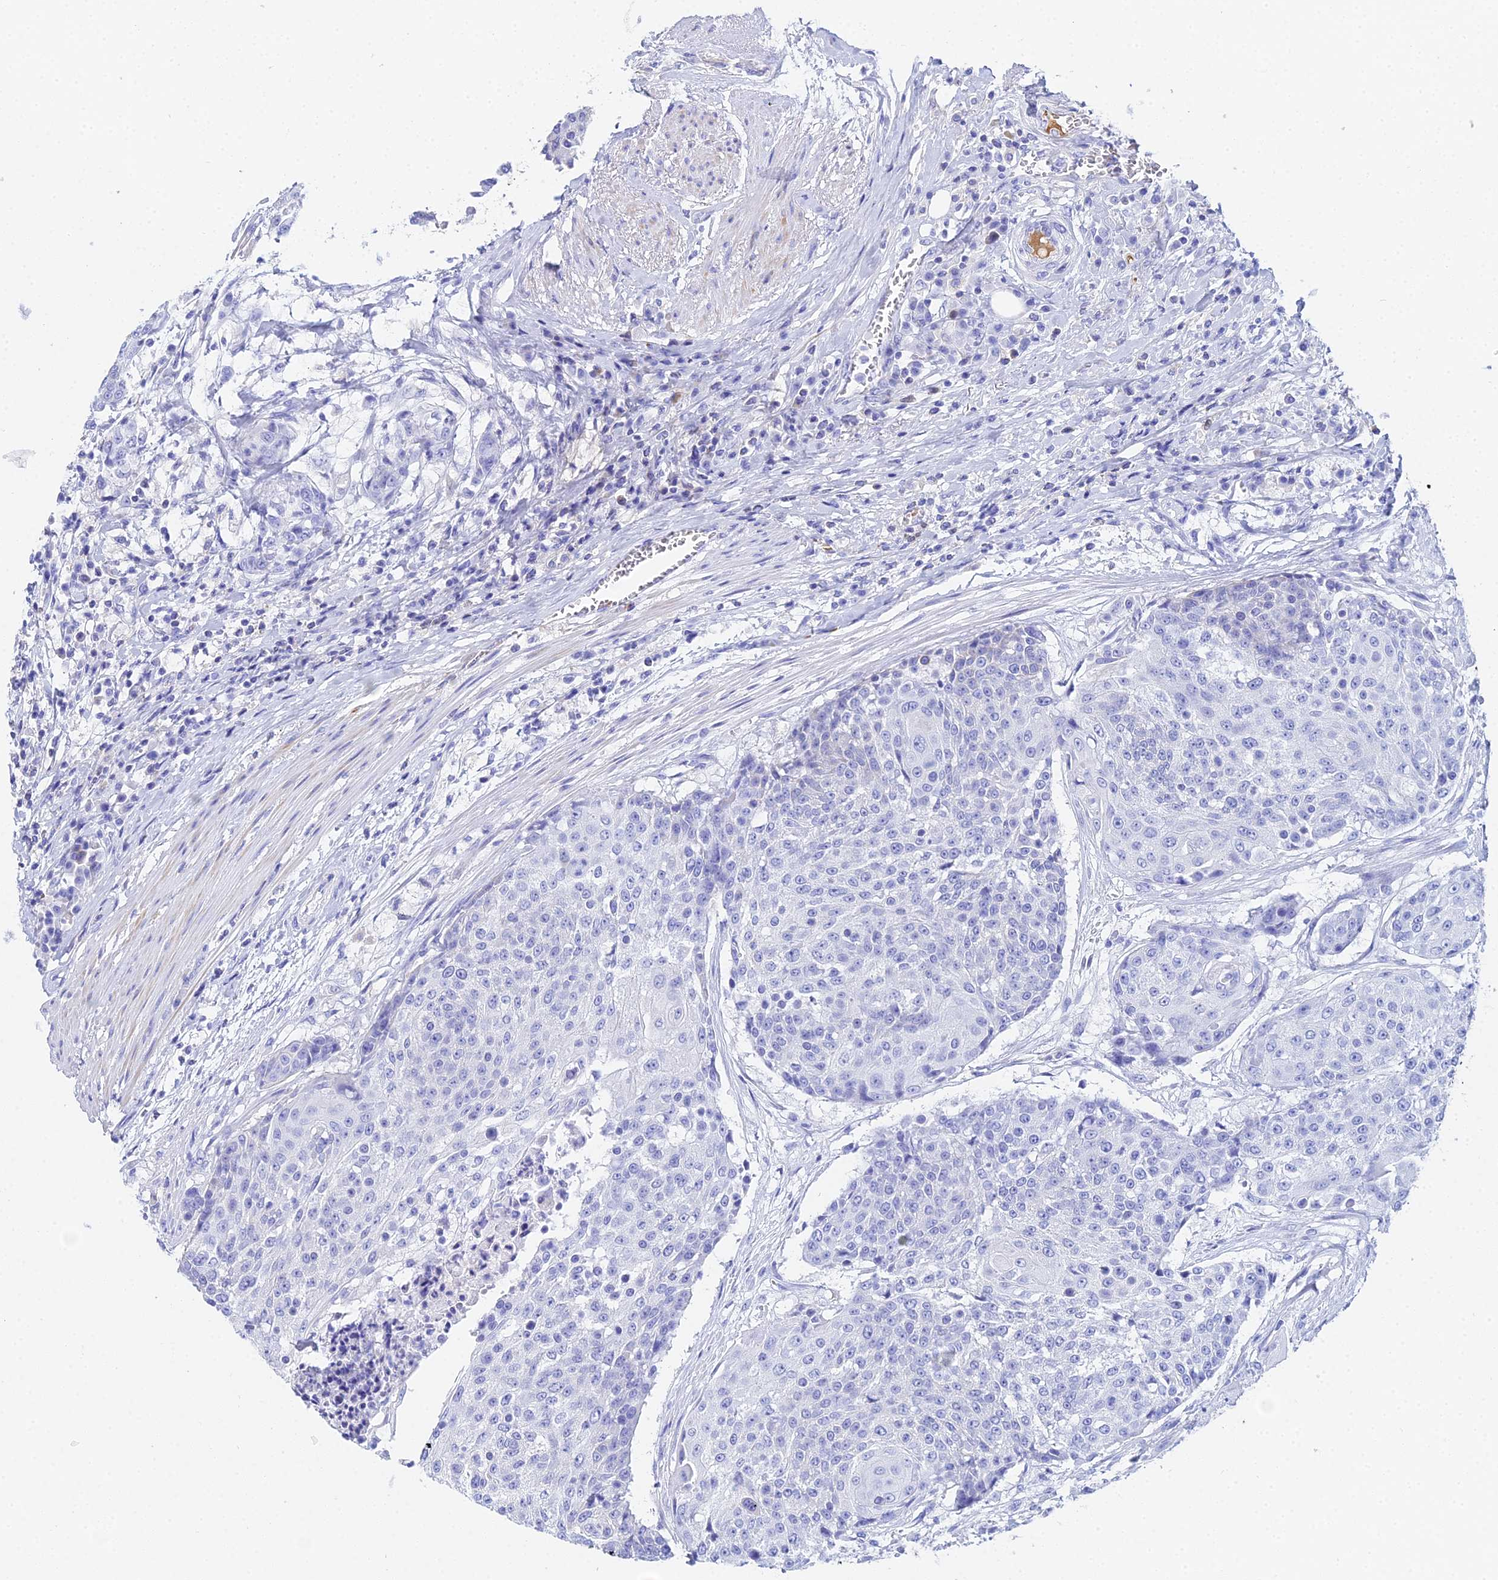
{"staining": {"intensity": "negative", "quantity": "none", "location": "none"}, "tissue": "urothelial cancer", "cell_type": "Tumor cells", "image_type": "cancer", "snomed": [{"axis": "morphology", "description": "Urothelial carcinoma, High grade"}, {"axis": "topography", "description": "Urinary bladder"}], "caption": "Histopathology image shows no protein expression in tumor cells of urothelial cancer tissue.", "gene": "CELA3A", "patient": {"sex": "female", "age": 63}}